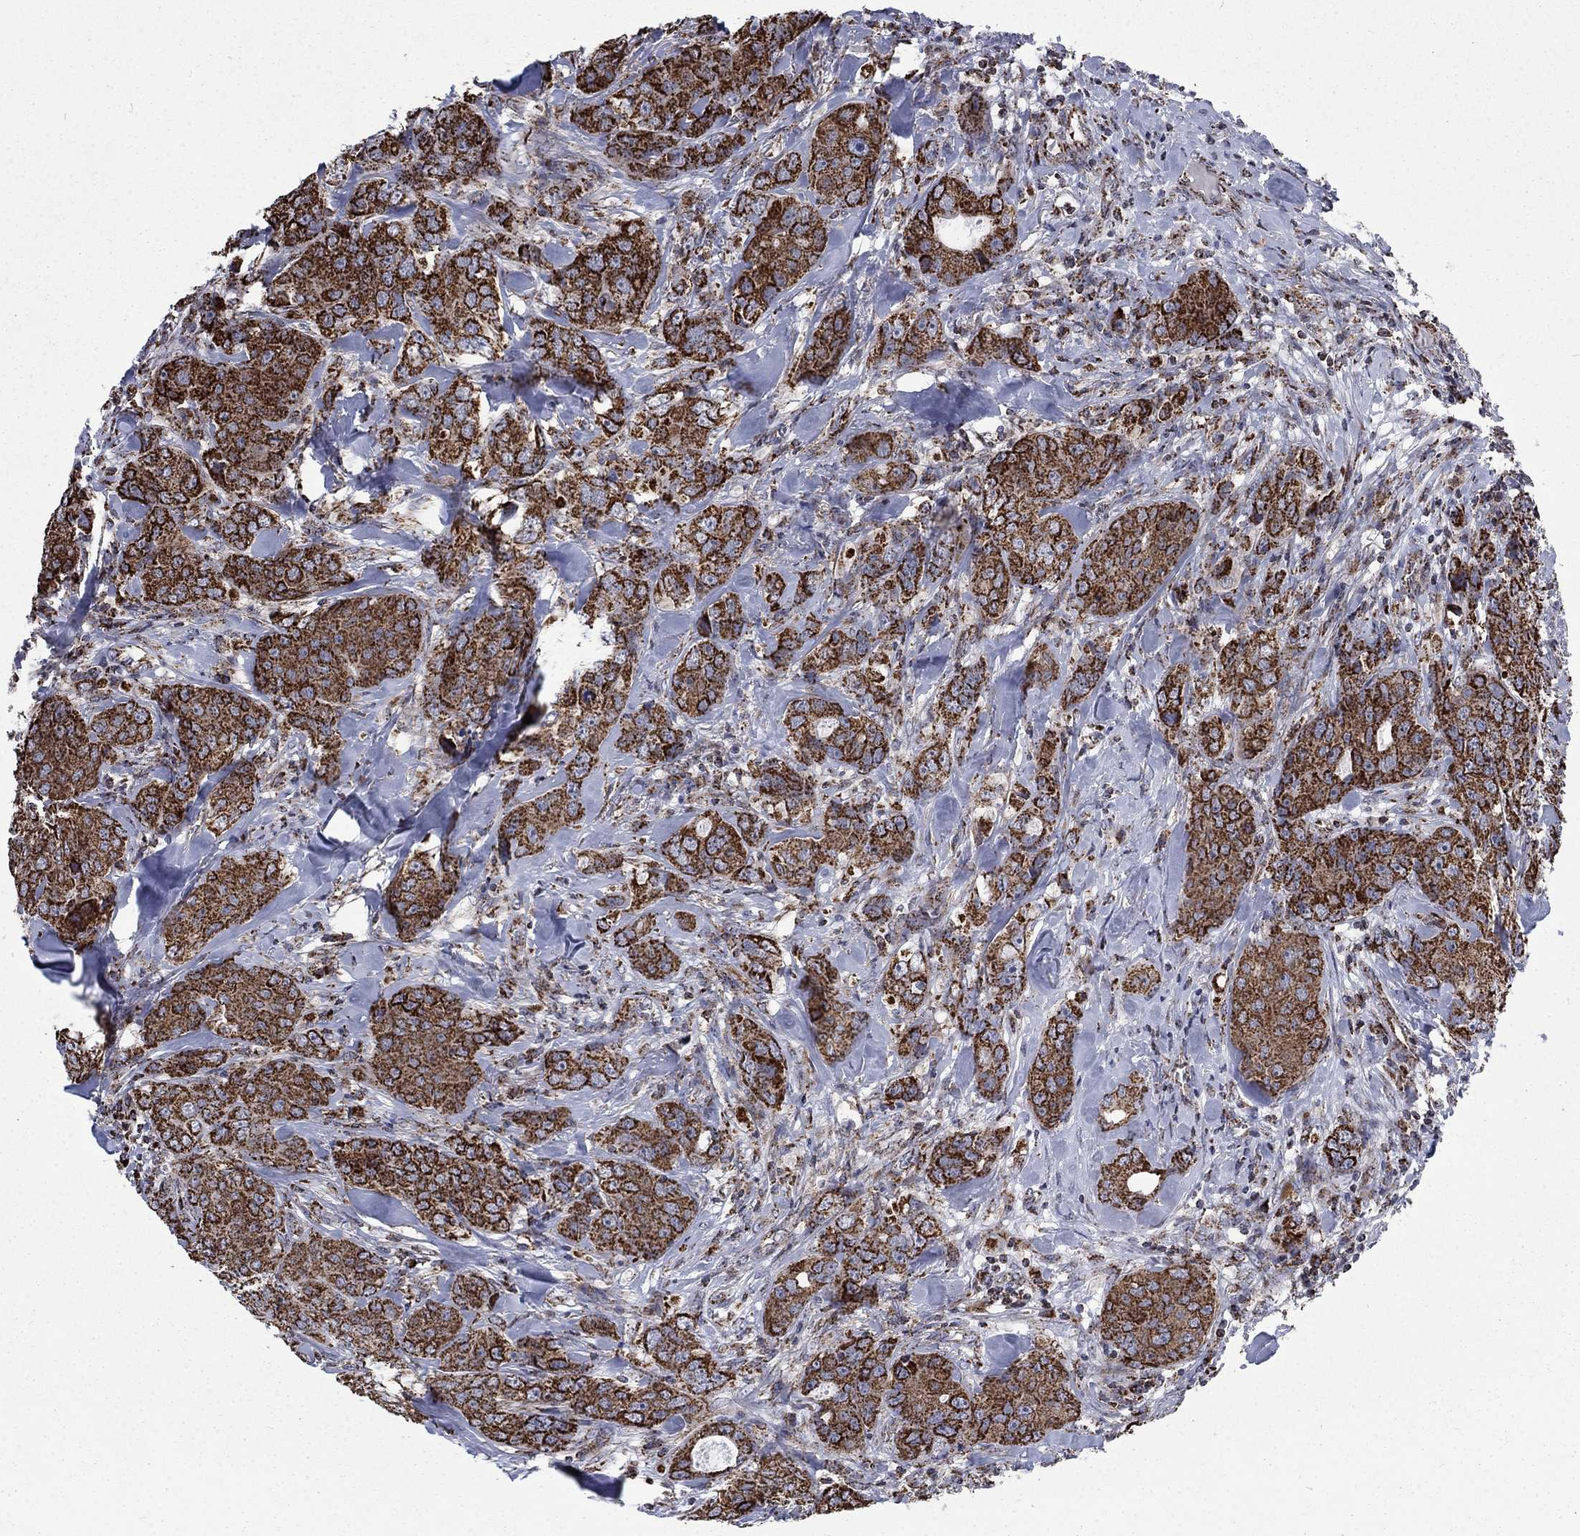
{"staining": {"intensity": "strong", "quantity": ">75%", "location": "cytoplasmic/membranous"}, "tissue": "breast cancer", "cell_type": "Tumor cells", "image_type": "cancer", "snomed": [{"axis": "morphology", "description": "Duct carcinoma"}, {"axis": "topography", "description": "Breast"}], "caption": "A brown stain shows strong cytoplasmic/membranous positivity of a protein in infiltrating ductal carcinoma (breast) tumor cells.", "gene": "MOAP1", "patient": {"sex": "female", "age": 43}}